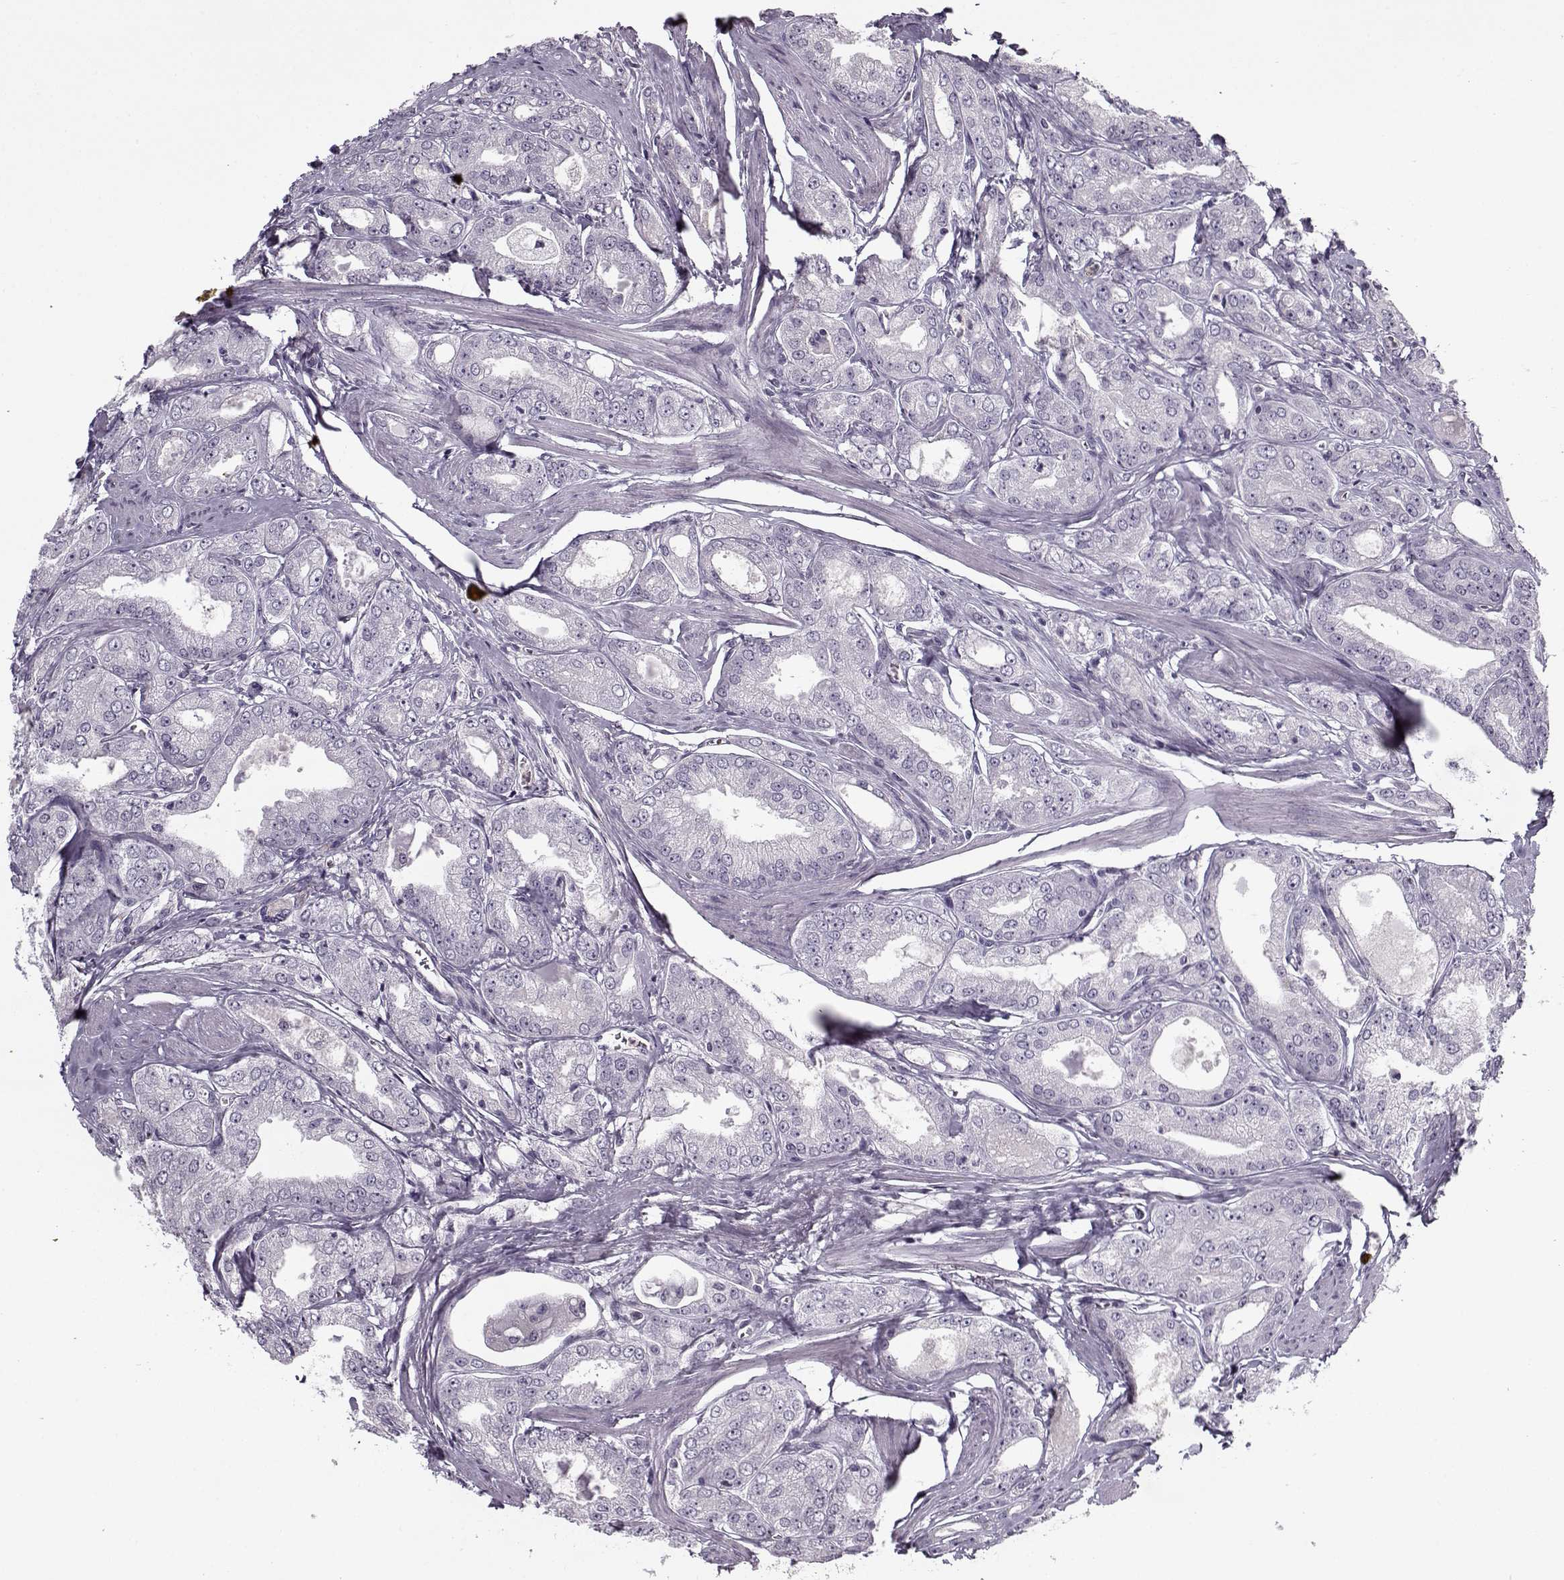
{"staining": {"intensity": "negative", "quantity": "none", "location": "none"}, "tissue": "prostate cancer", "cell_type": "Tumor cells", "image_type": "cancer", "snomed": [{"axis": "morphology", "description": "Adenocarcinoma, NOS"}, {"axis": "morphology", "description": "Adenocarcinoma, High grade"}, {"axis": "topography", "description": "Prostate"}], "caption": "High-grade adenocarcinoma (prostate) stained for a protein using immunohistochemistry (IHC) reveals no staining tumor cells.", "gene": "ACOT11", "patient": {"sex": "male", "age": 70}}